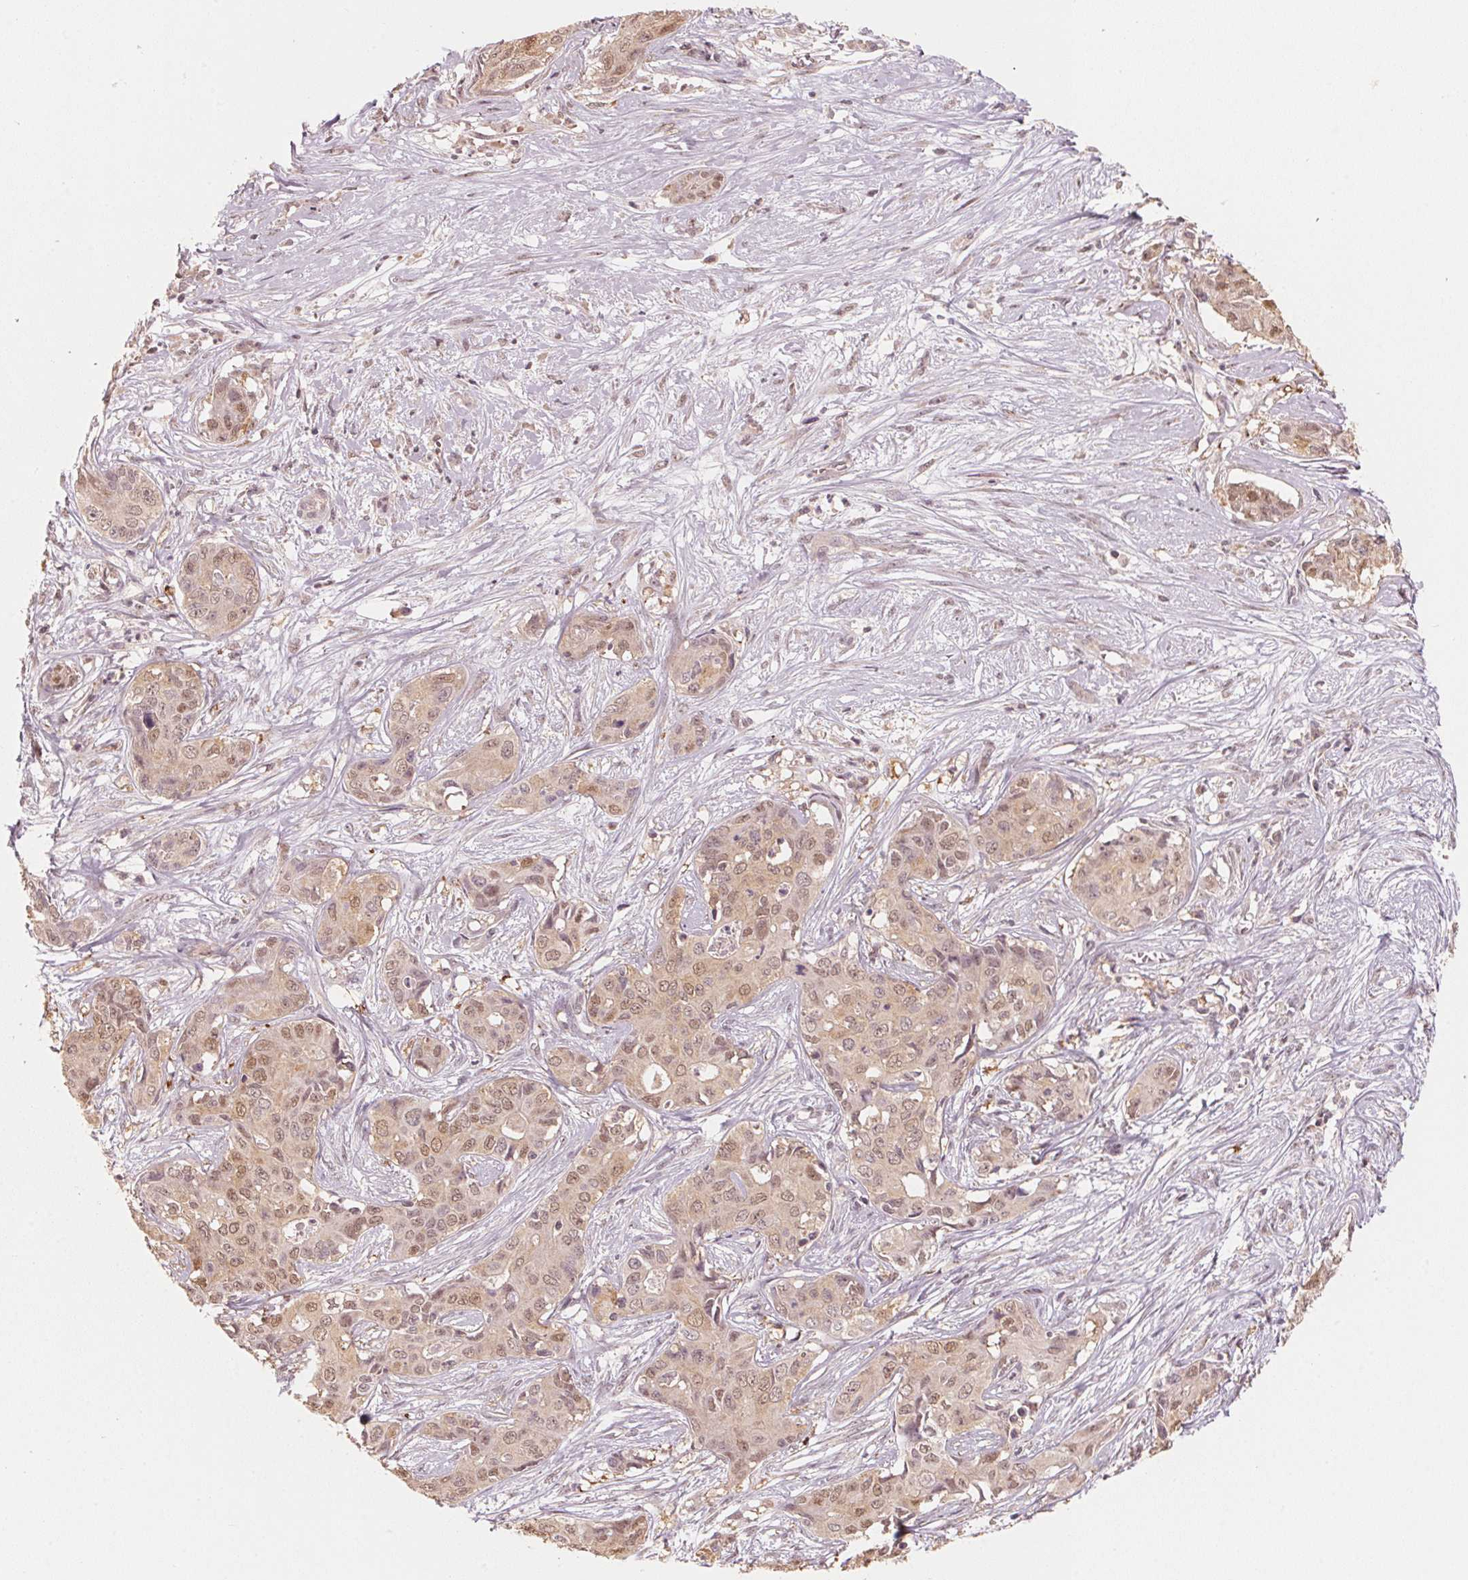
{"staining": {"intensity": "moderate", "quantity": ">75%", "location": "nuclear"}, "tissue": "liver cancer", "cell_type": "Tumor cells", "image_type": "cancer", "snomed": [{"axis": "morphology", "description": "Cholangiocarcinoma"}, {"axis": "topography", "description": "Liver"}], "caption": "A histopathology image of human cholangiocarcinoma (liver) stained for a protein exhibits moderate nuclear brown staining in tumor cells. The staining was performed using DAB to visualize the protein expression in brown, while the nuclei were stained in blue with hematoxylin (Magnification: 20x).", "gene": "C2orf73", "patient": {"sex": "female", "age": 65}}